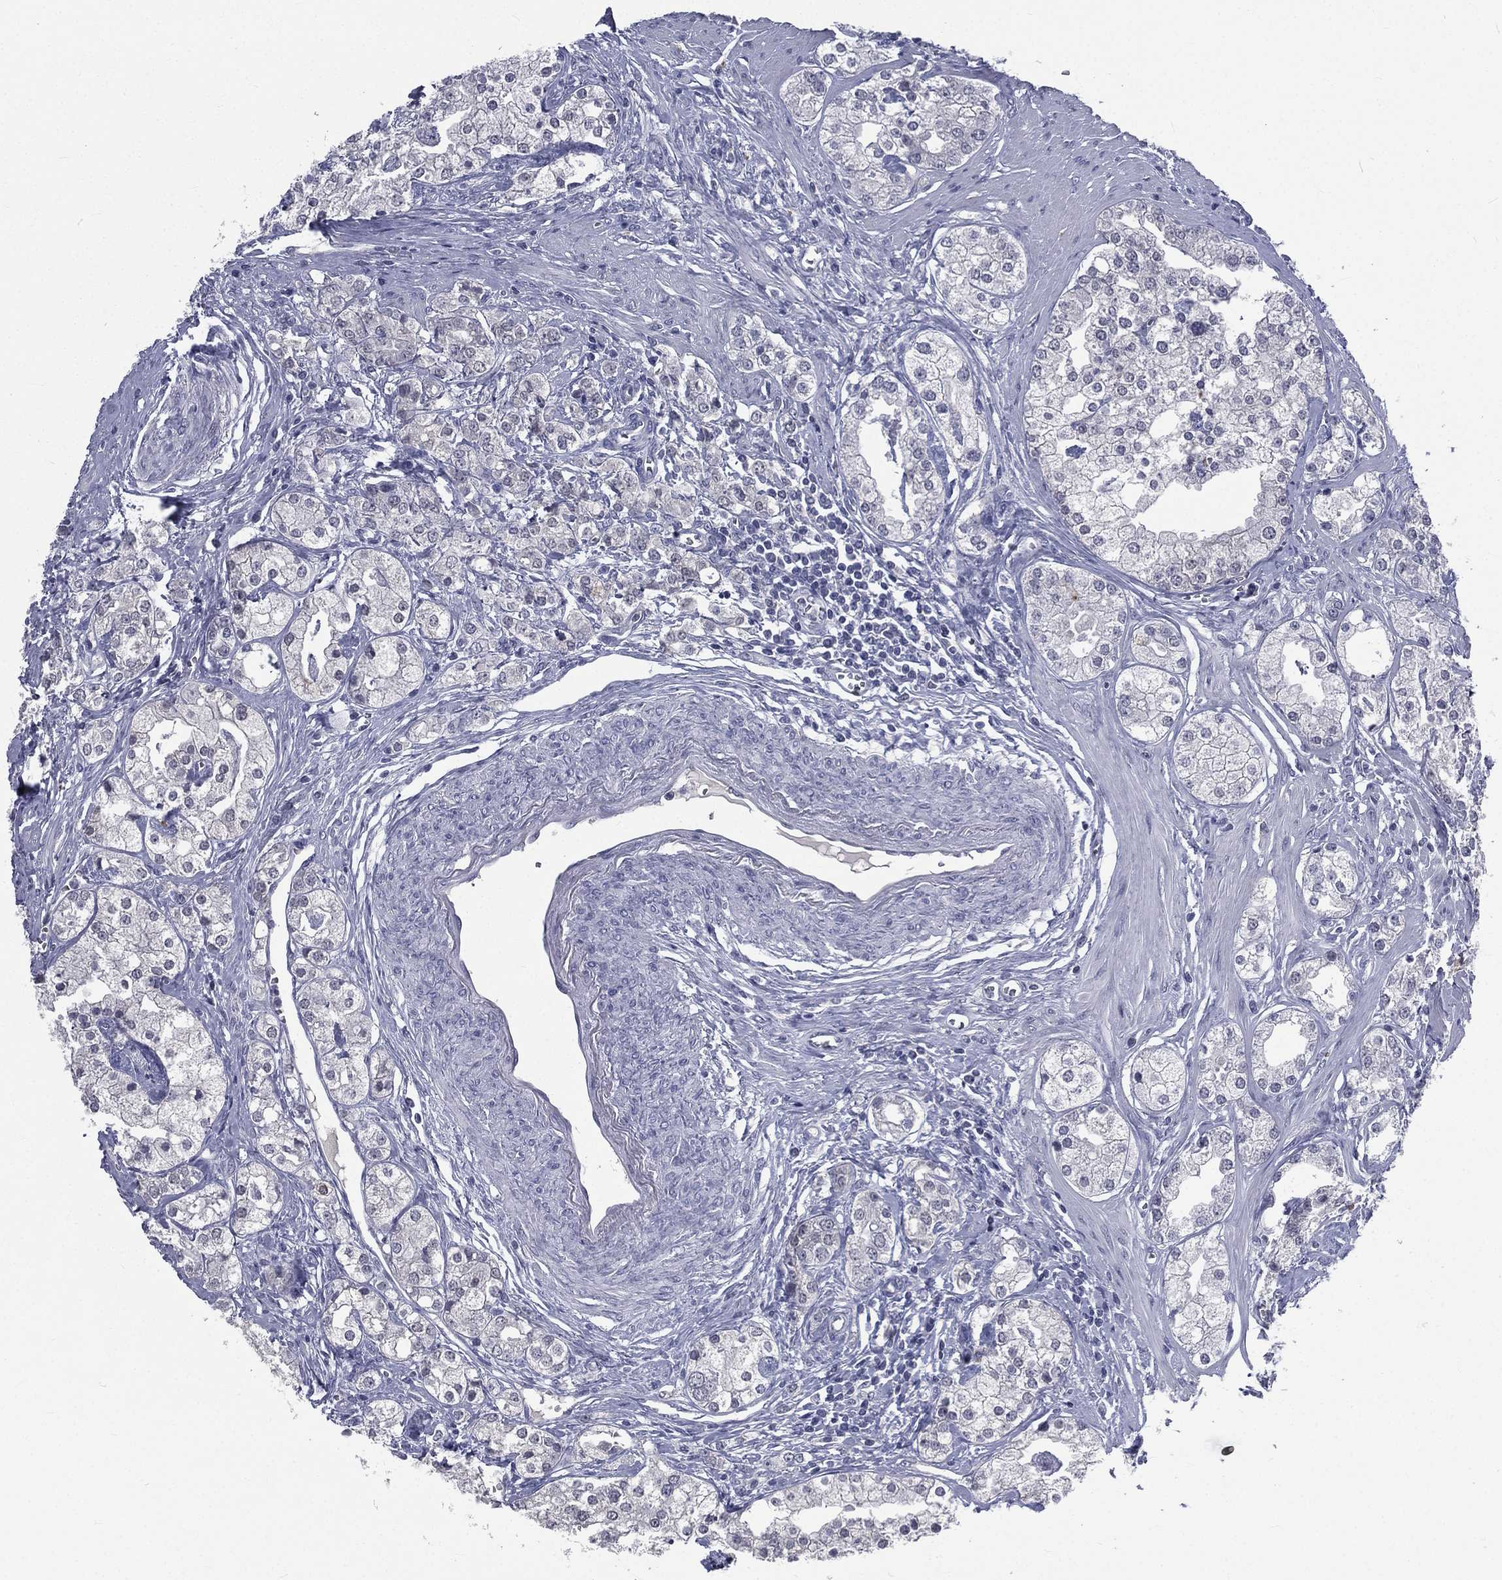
{"staining": {"intensity": "negative", "quantity": "none", "location": "none"}, "tissue": "prostate cancer", "cell_type": "Tumor cells", "image_type": "cancer", "snomed": [{"axis": "morphology", "description": "Adenocarcinoma, NOS"}, {"axis": "topography", "description": "Prostate and seminal vesicle, NOS"}, {"axis": "topography", "description": "Prostate"}], "caption": "An IHC photomicrograph of prostate cancer is shown. There is no staining in tumor cells of prostate cancer.", "gene": "IFT27", "patient": {"sex": "male", "age": 62}}